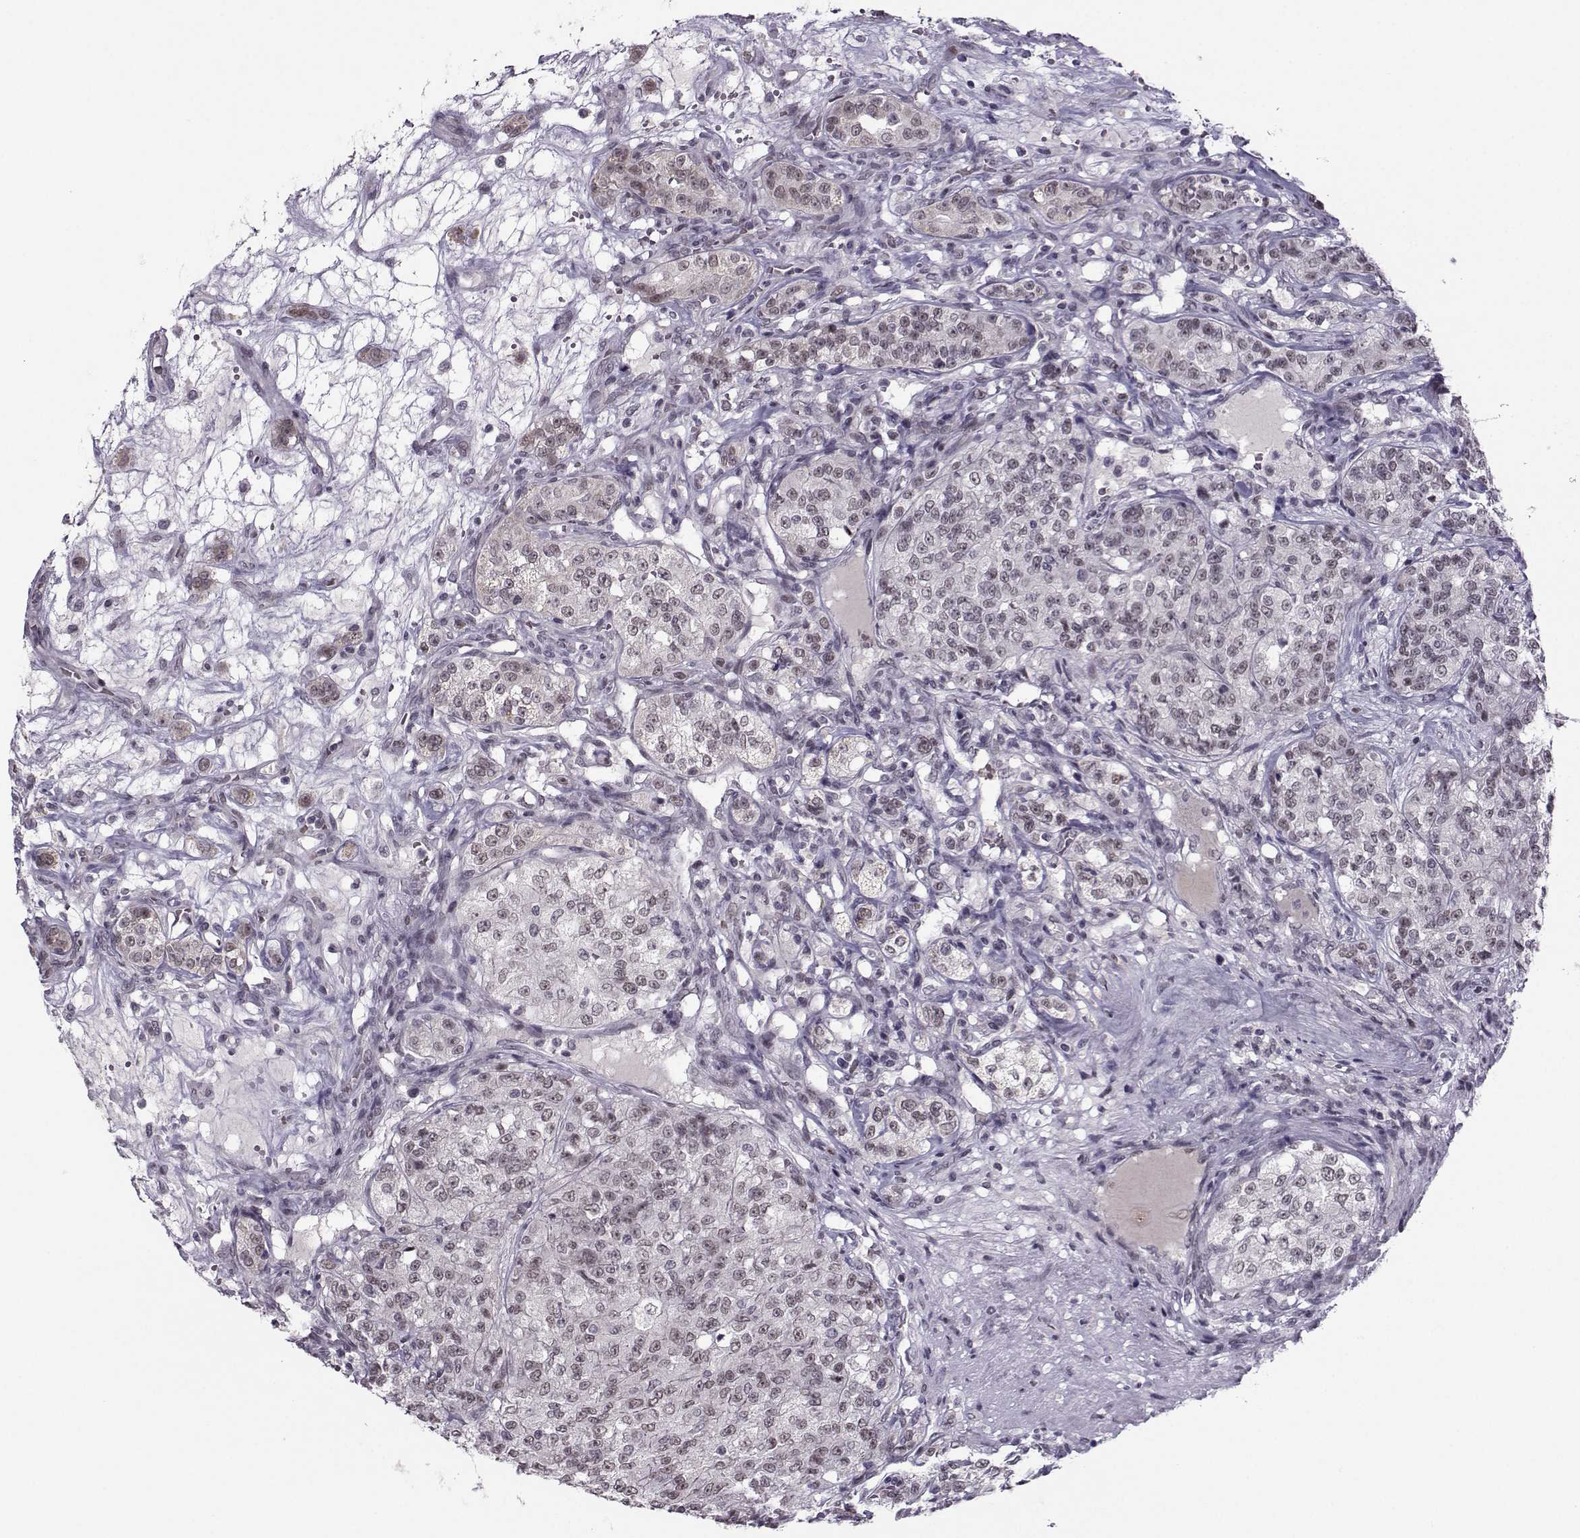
{"staining": {"intensity": "negative", "quantity": "none", "location": "none"}, "tissue": "renal cancer", "cell_type": "Tumor cells", "image_type": "cancer", "snomed": [{"axis": "morphology", "description": "Adenocarcinoma, NOS"}, {"axis": "topography", "description": "Kidney"}], "caption": "Renal cancer stained for a protein using immunohistochemistry shows no staining tumor cells.", "gene": "LIN28A", "patient": {"sex": "female", "age": 63}}